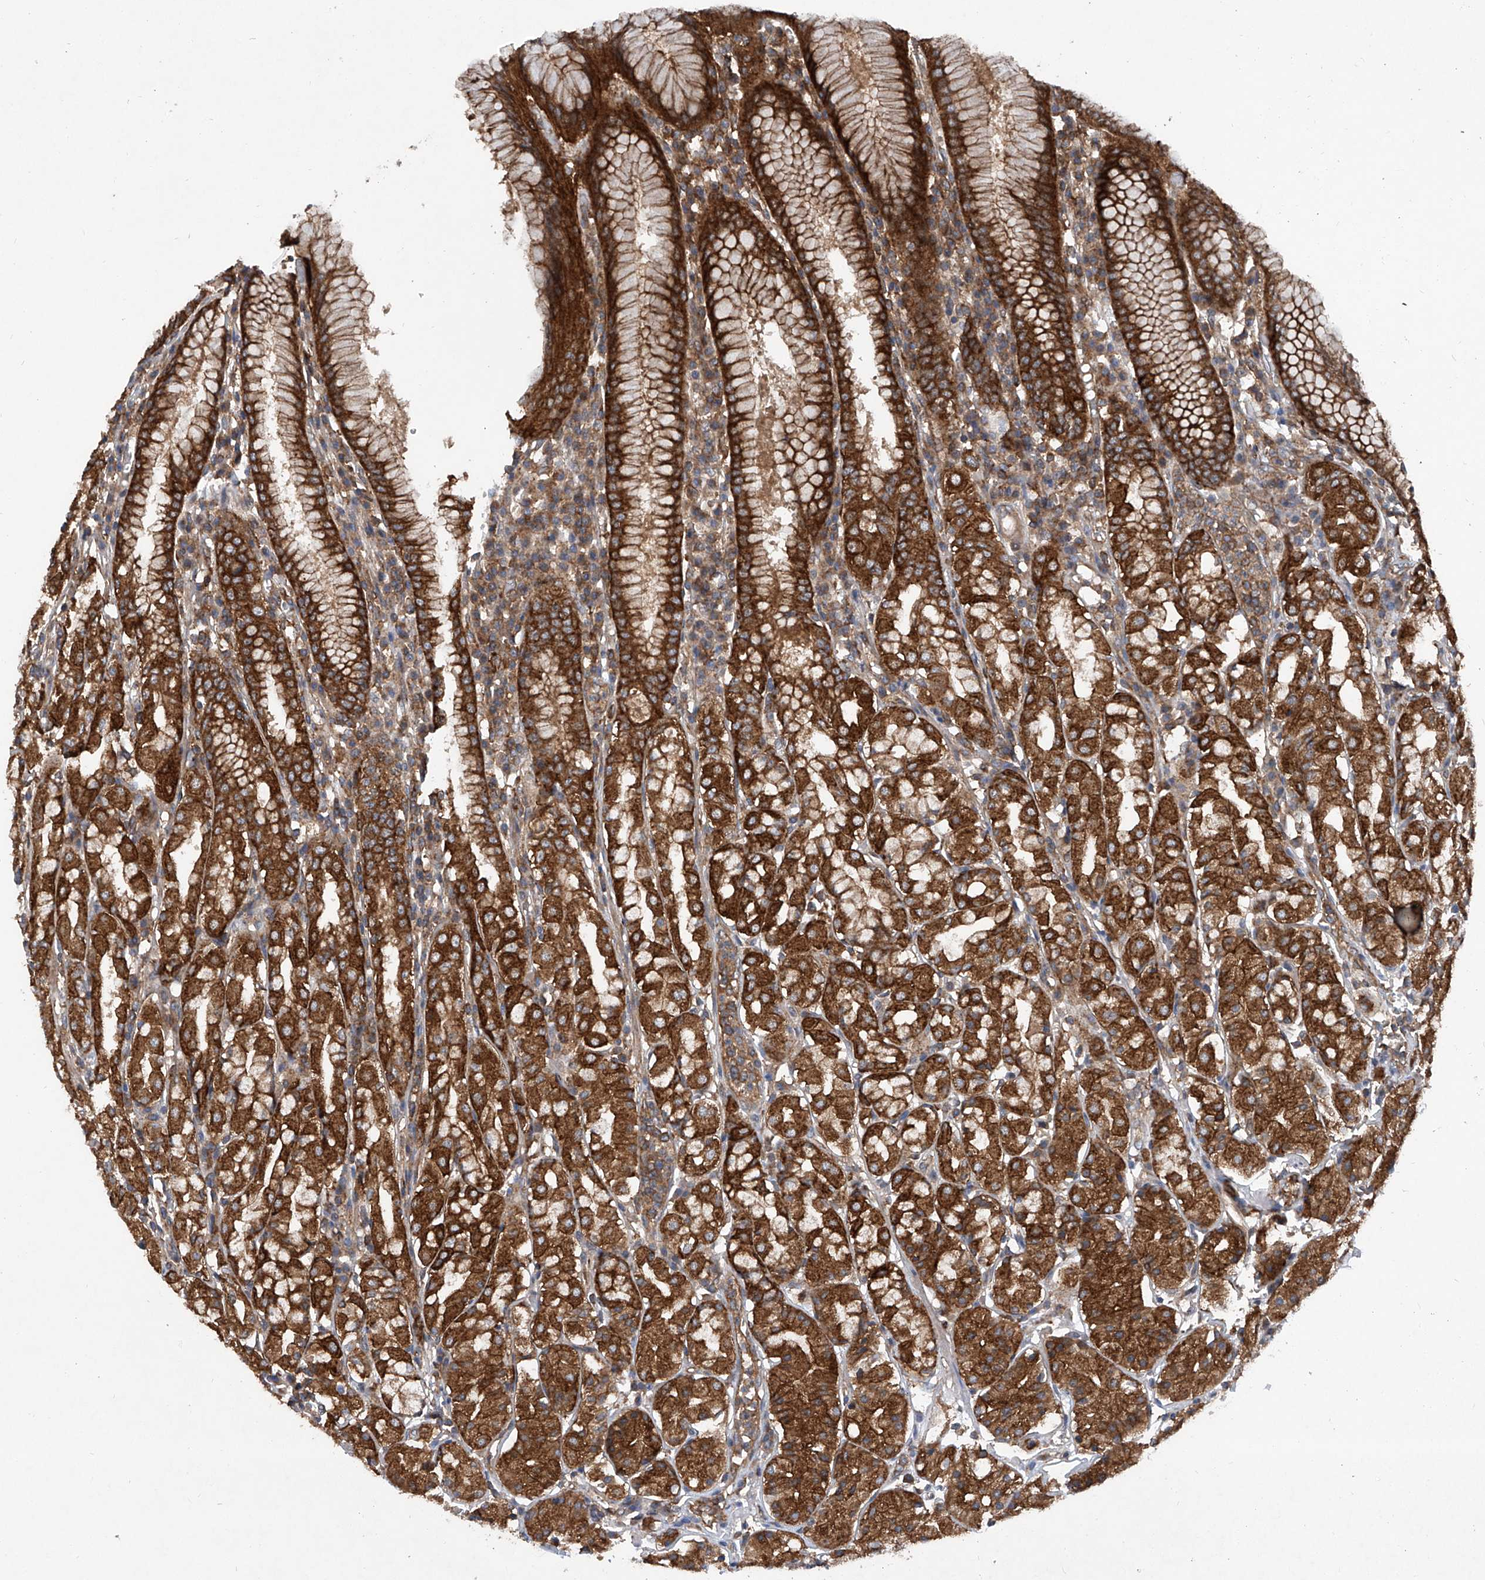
{"staining": {"intensity": "strong", "quantity": ">75%", "location": "cytoplasmic/membranous"}, "tissue": "stomach", "cell_type": "Glandular cells", "image_type": "normal", "snomed": [{"axis": "morphology", "description": "Normal tissue, NOS"}, {"axis": "topography", "description": "Stomach"}, {"axis": "topography", "description": "Stomach, lower"}], "caption": "Immunohistochemistry (IHC) of benign human stomach exhibits high levels of strong cytoplasmic/membranous staining in about >75% of glandular cells. Immunohistochemistry stains the protein in brown and the nuclei are stained blue.", "gene": "SMAP1", "patient": {"sex": "female", "age": 56}}